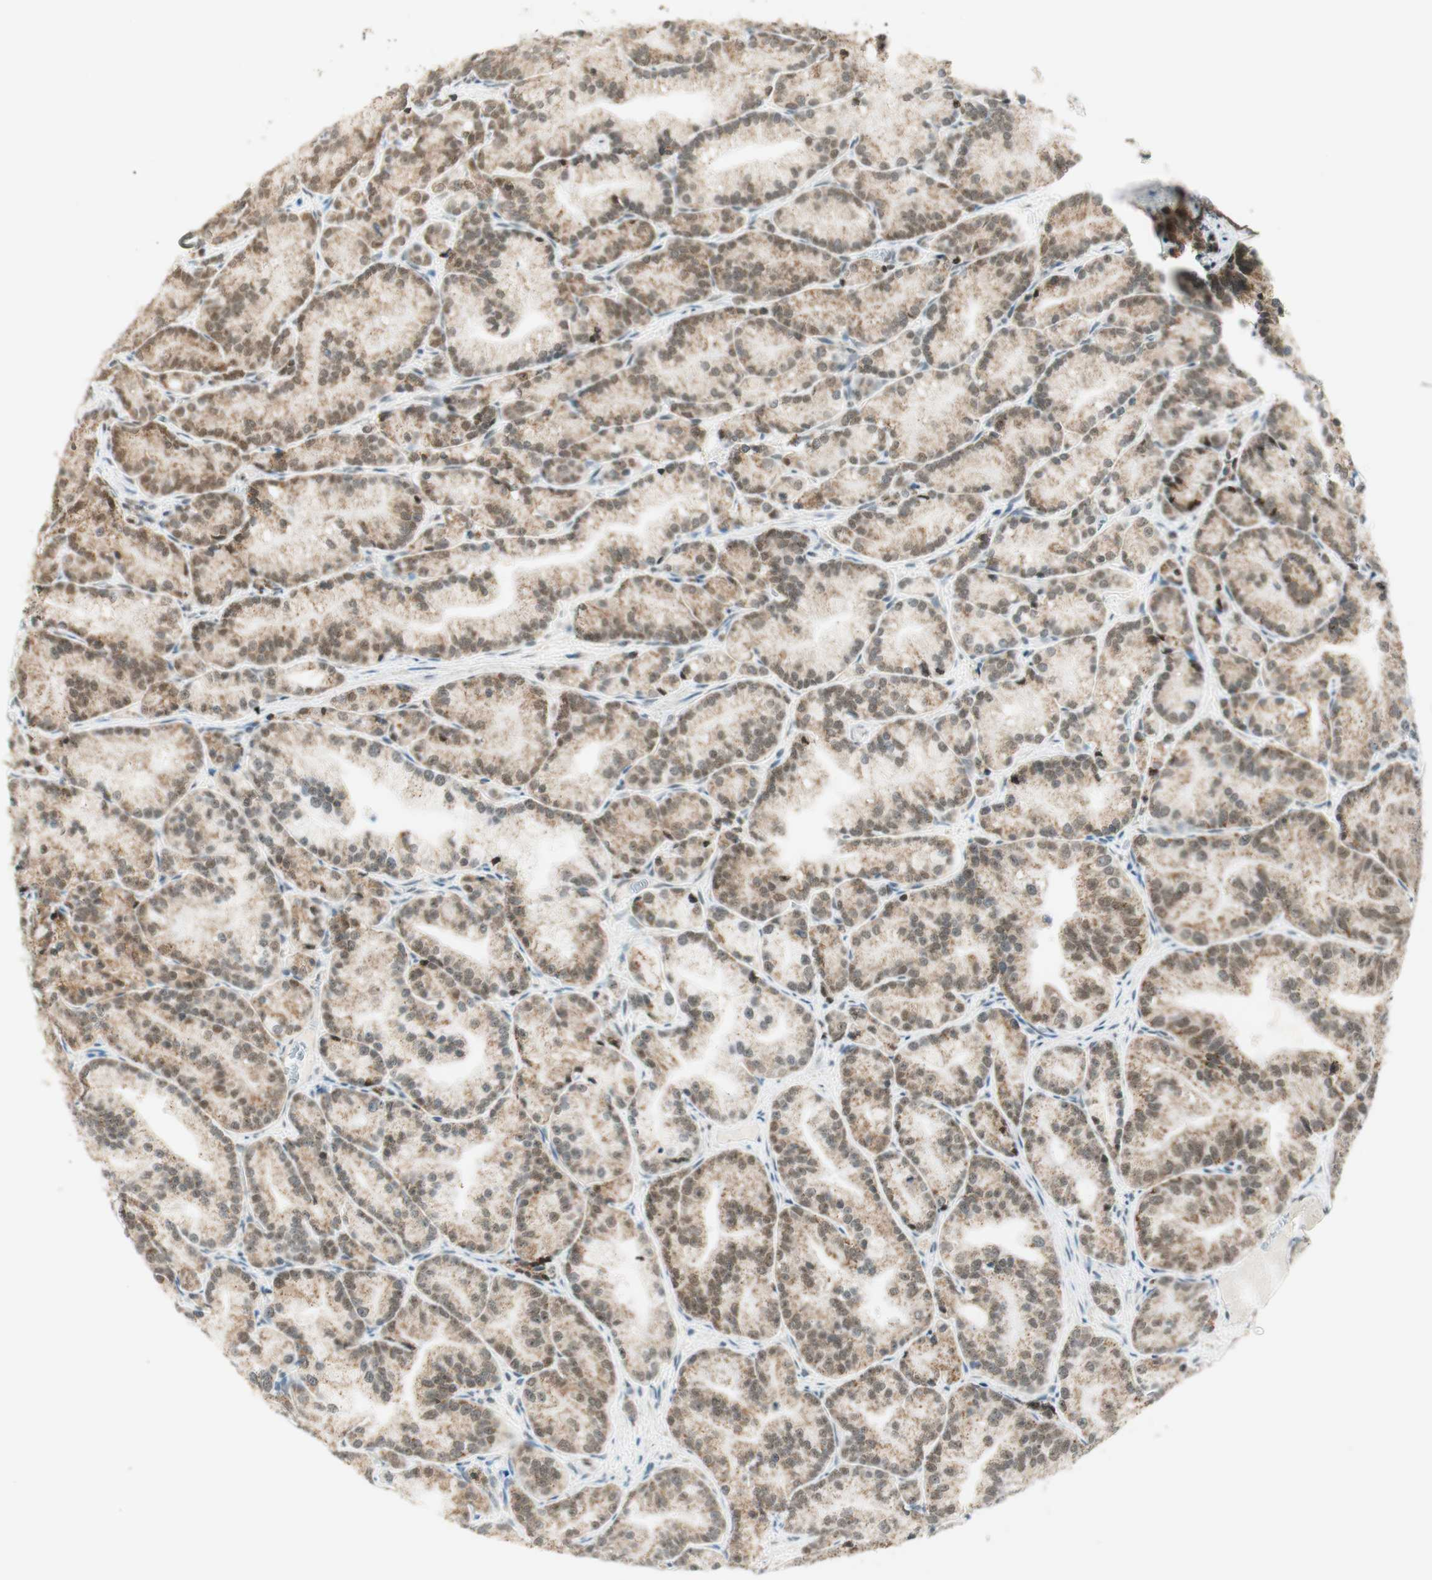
{"staining": {"intensity": "moderate", "quantity": ">75%", "location": "cytoplasmic/membranous,nuclear"}, "tissue": "prostate cancer", "cell_type": "Tumor cells", "image_type": "cancer", "snomed": [{"axis": "morphology", "description": "Adenocarcinoma, Low grade"}, {"axis": "topography", "description": "Prostate"}], "caption": "A photomicrograph showing moderate cytoplasmic/membranous and nuclear staining in approximately >75% of tumor cells in prostate cancer, as visualized by brown immunohistochemical staining.", "gene": "ZNF782", "patient": {"sex": "male", "age": 89}}